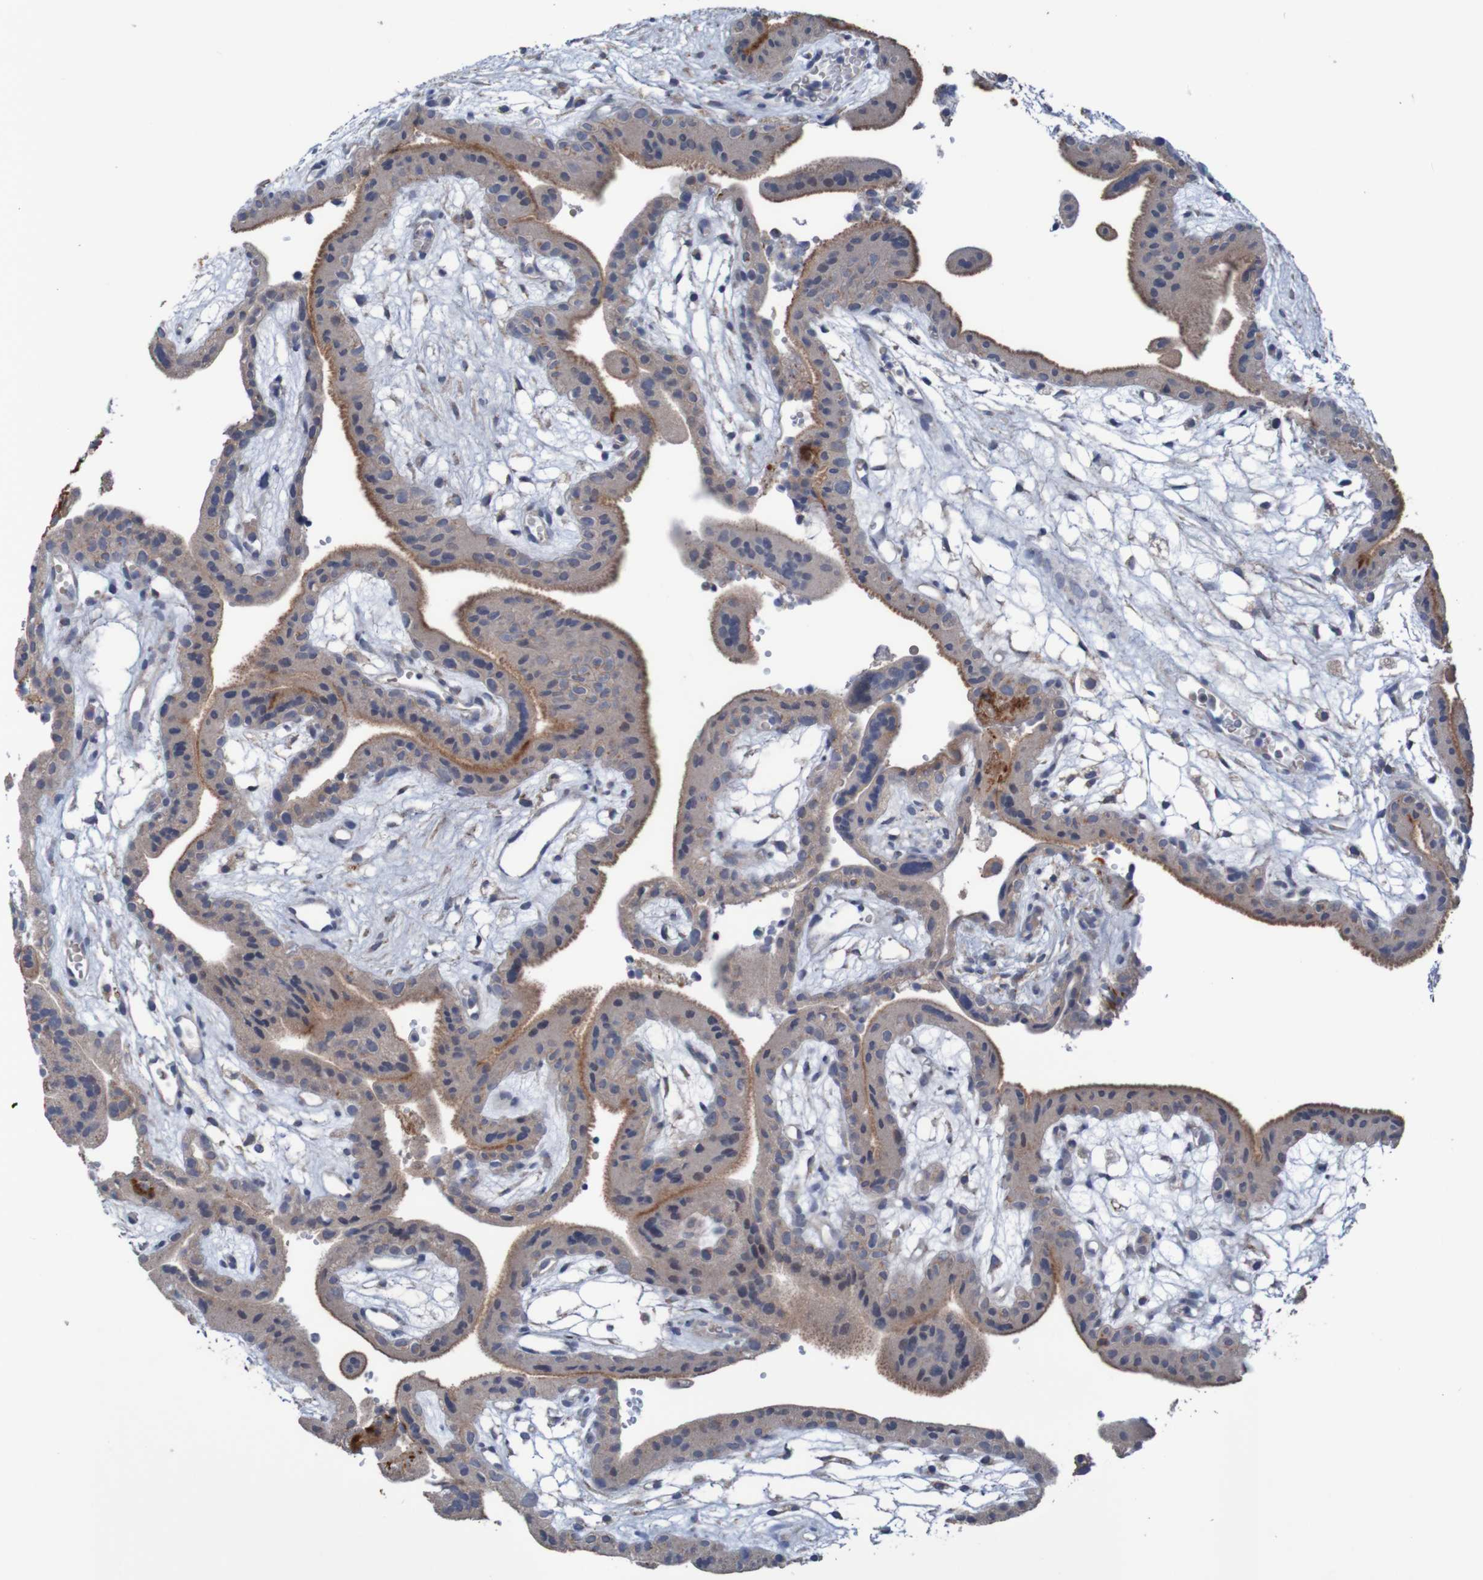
{"staining": {"intensity": "weak", "quantity": ">75%", "location": "cytoplasmic/membranous"}, "tissue": "placenta", "cell_type": "Decidual cells", "image_type": "normal", "snomed": [{"axis": "morphology", "description": "Normal tissue, NOS"}, {"axis": "topography", "description": "Placenta"}], "caption": "This micrograph exhibits immunohistochemistry (IHC) staining of benign human placenta, with low weak cytoplasmic/membranous expression in approximately >75% of decidual cells.", "gene": "ANGPT4", "patient": {"sex": "female", "age": 18}}